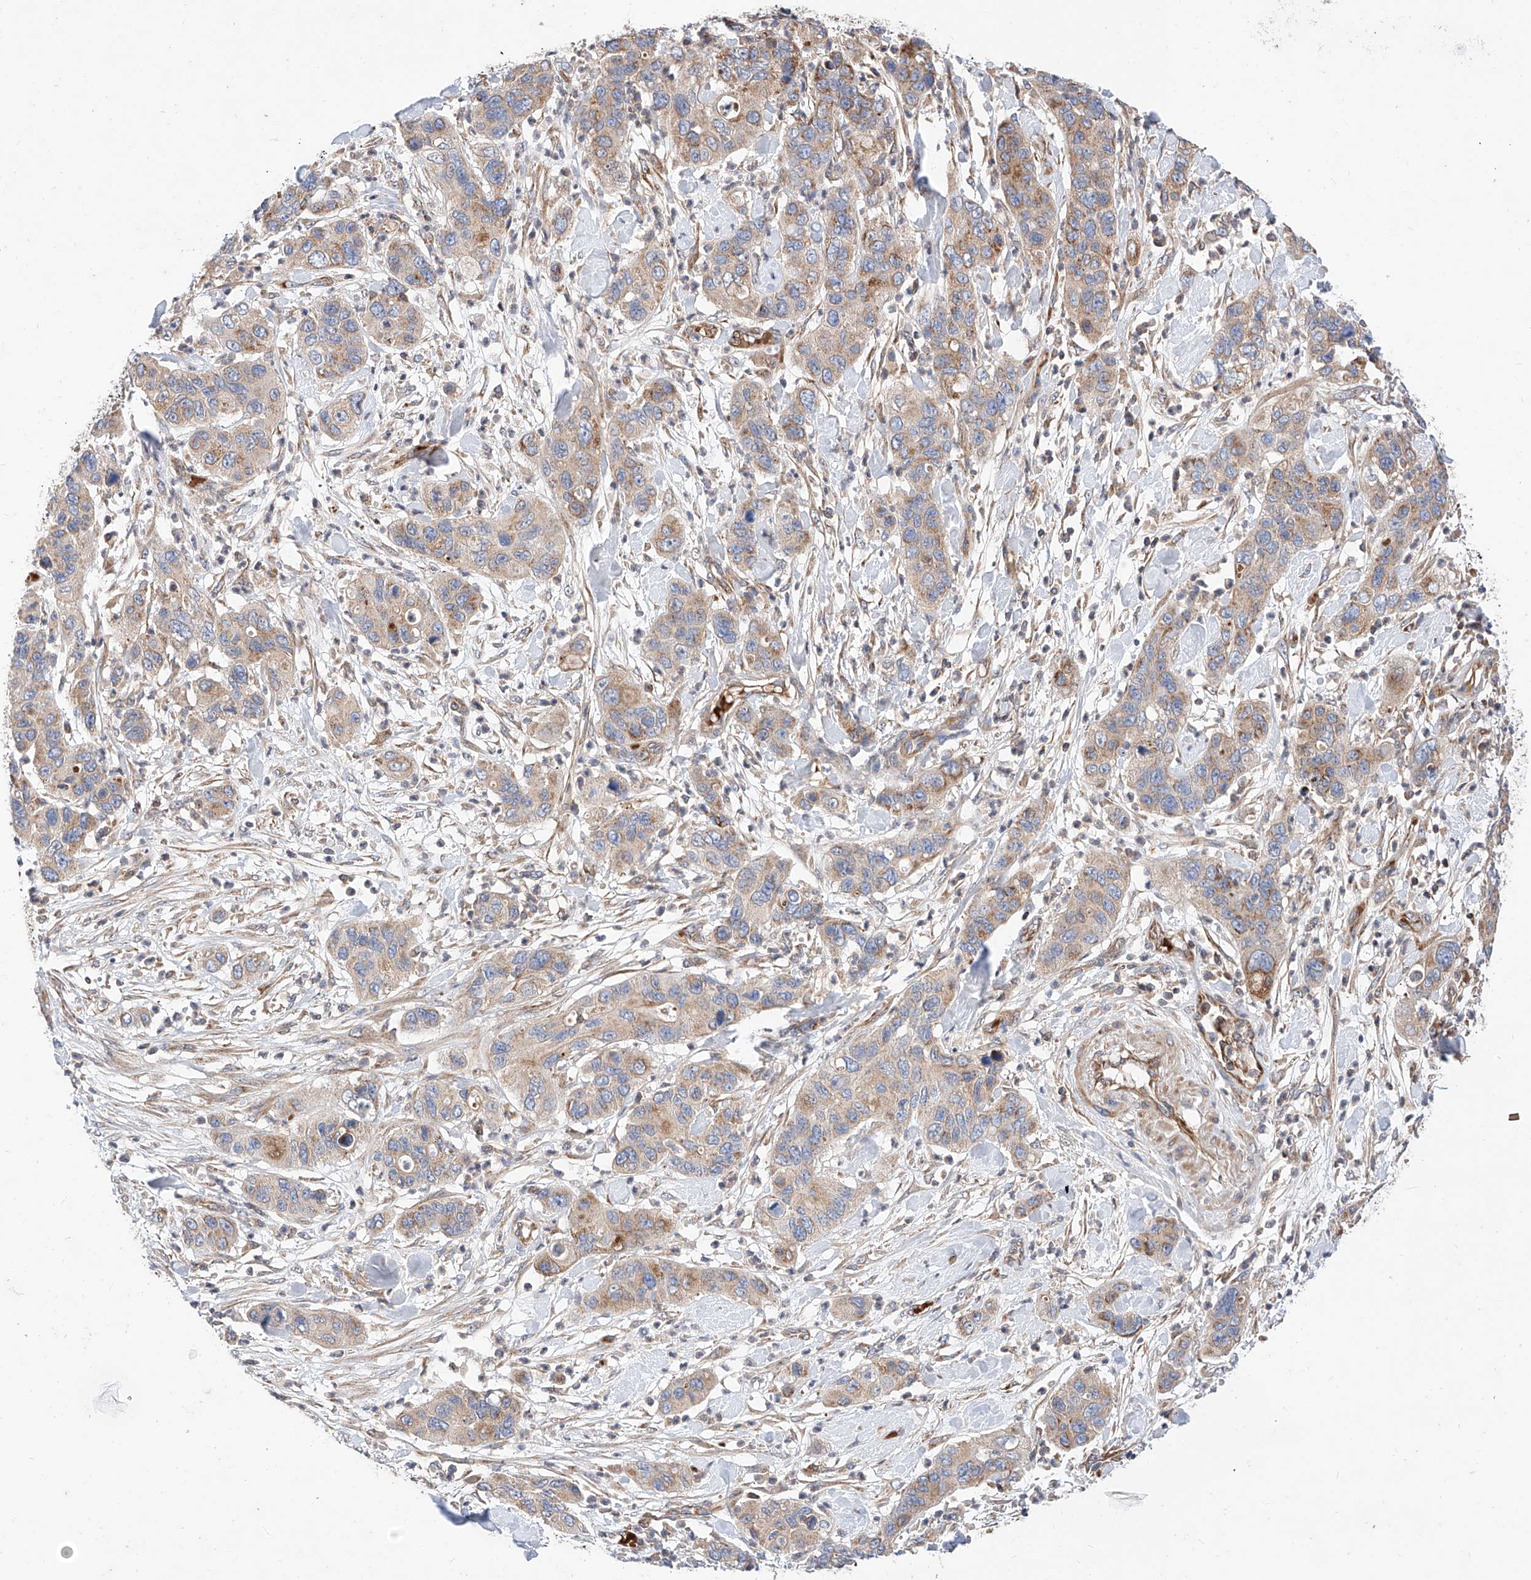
{"staining": {"intensity": "weak", "quantity": ">75%", "location": "cytoplasmic/membranous"}, "tissue": "pancreatic cancer", "cell_type": "Tumor cells", "image_type": "cancer", "snomed": [{"axis": "morphology", "description": "Adenocarcinoma, NOS"}, {"axis": "topography", "description": "Pancreas"}], "caption": "About >75% of tumor cells in human pancreatic cancer show weak cytoplasmic/membranous protein positivity as visualized by brown immunohistochemical staining.", "gene": "NR1D1", "patient": {"sex": "female", "age": 71}}